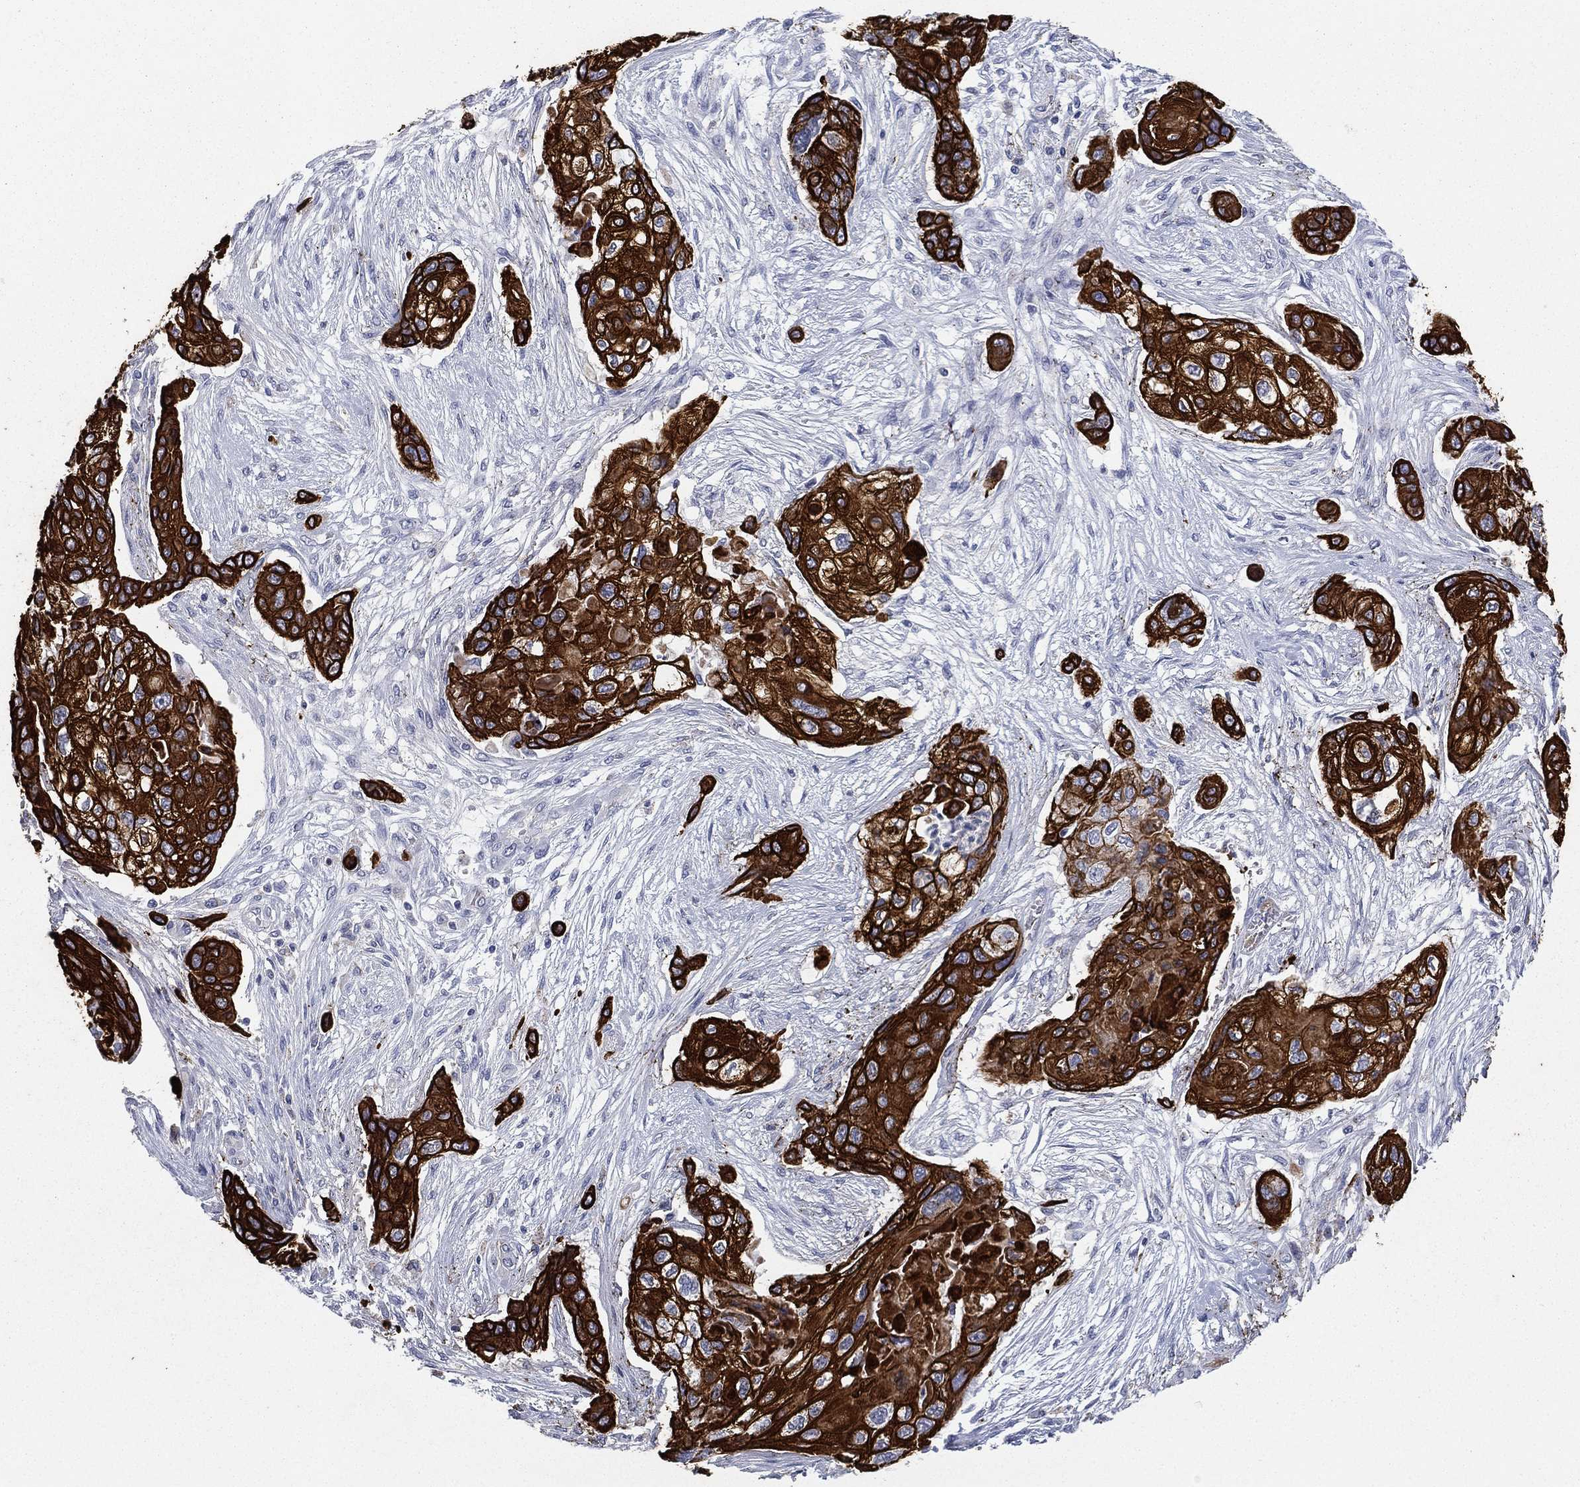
{"staining": {"intensity": "strong", "quantity": ">75%", "location": "cytoplasmic/membranous"}, "tissue": "lung cancer", "cell_type": "Tumor cells", "image_type": "cancer", "snomed": [{"axis": "morphology", "description": "Squamous cell carcinoma, NOS"}, {"axis": "topography", "description": "Lung"}], "caption": "Human lung squamous cell carcinoma stained with a protein marker reveals strong staining in tumor cells.", "gene": "KRT7", "patient": {"sex": "male", "age": 69}}